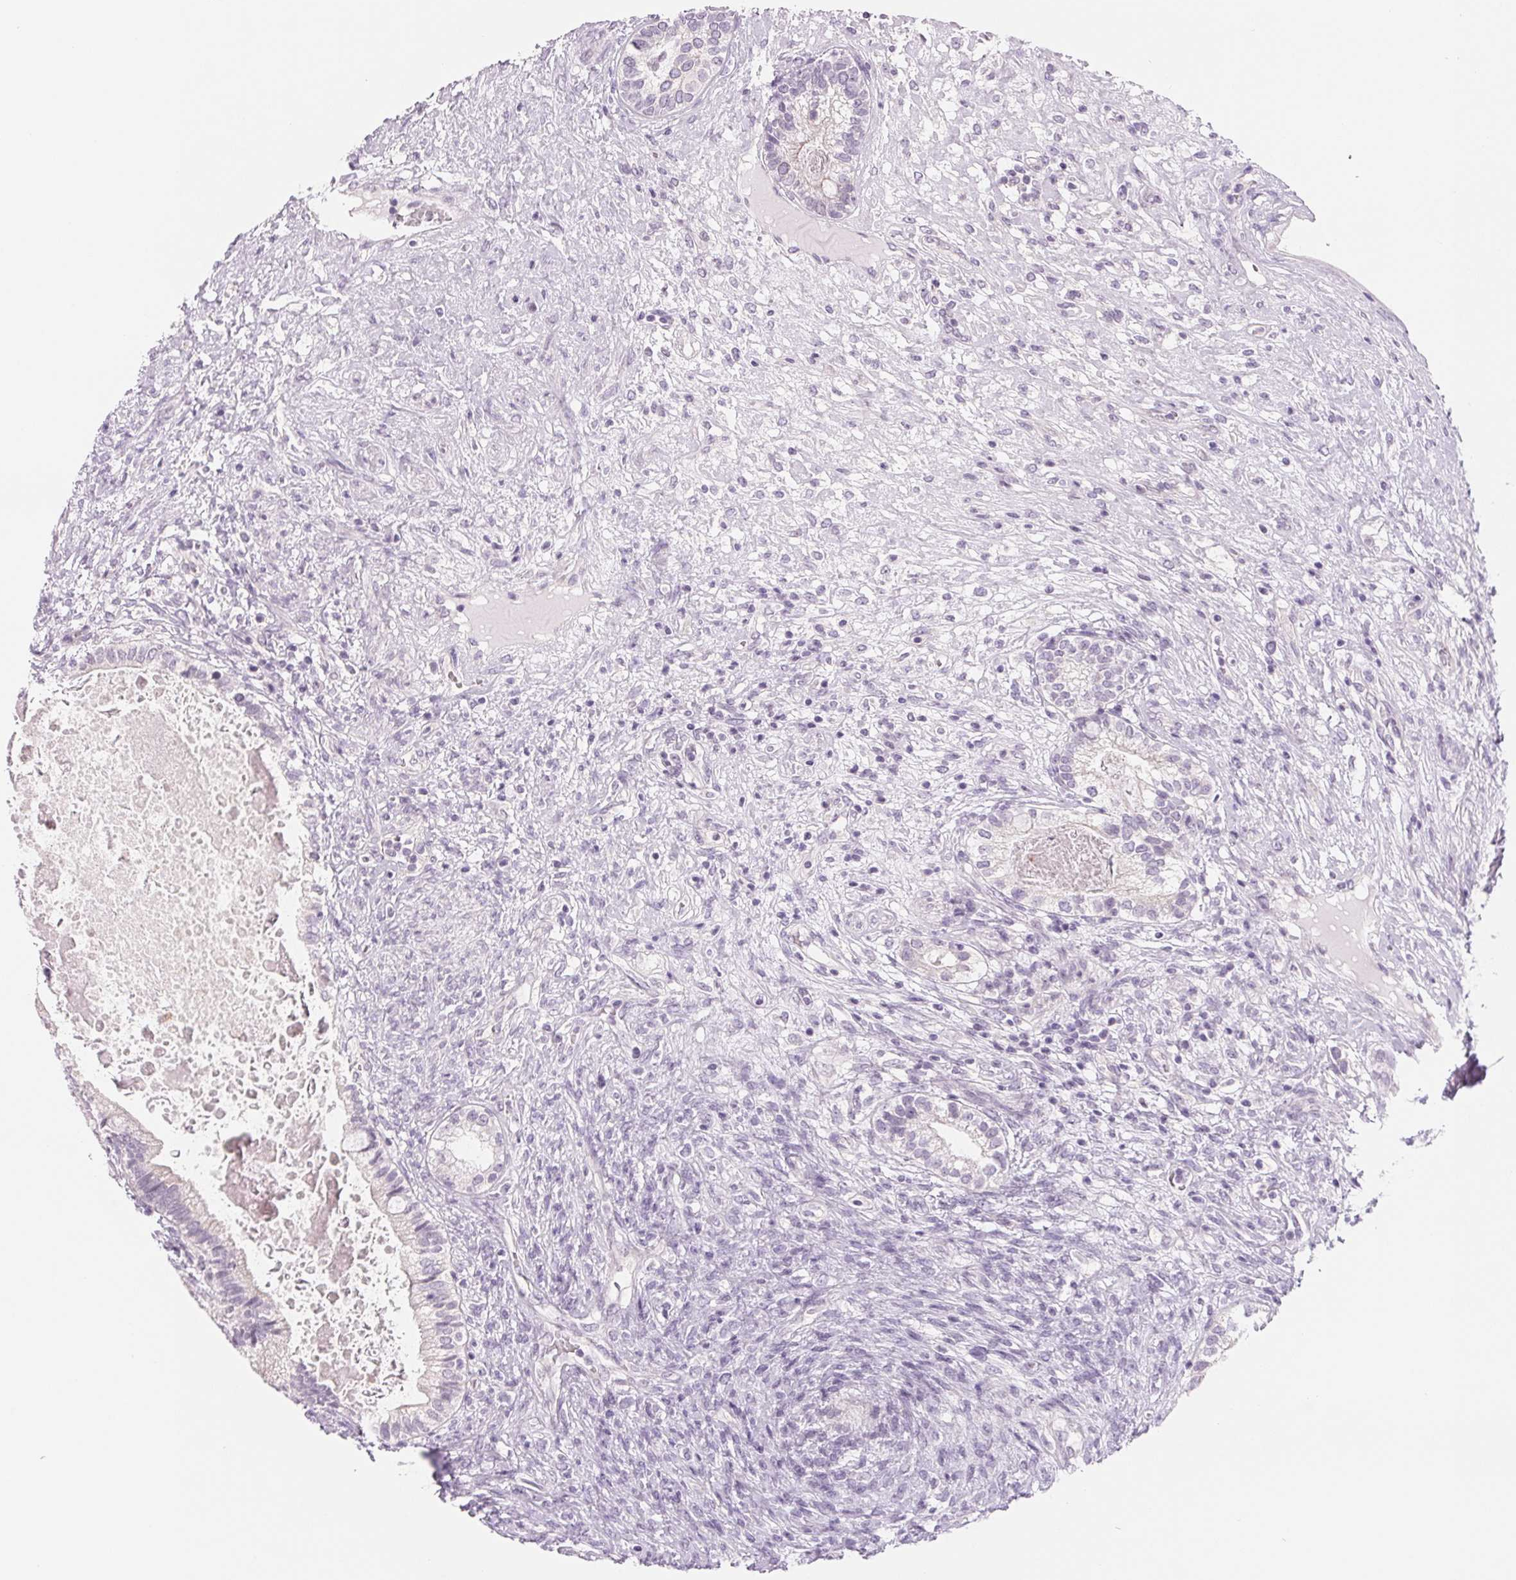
{"staining": {"intensity": "negative", "quantity": "none", "location": "none"}, "tissue": "testis cancer", "cell_type": "Tumor cells", "image_type": "cancer", "snomed": [{"axis": "morphology", "description": "Seminoma, NOS"}, {"axis": "morphology", "description": "Carcinoma, Embryonal, NOS"}, {"axis": "topography", "description": "Testis"}], "caption": "There is no significant positivity in tumor cells of embryonal carcinoma (testis).", "gene": "CCDC168", "patient": {"sex": "male", "age": 41}}